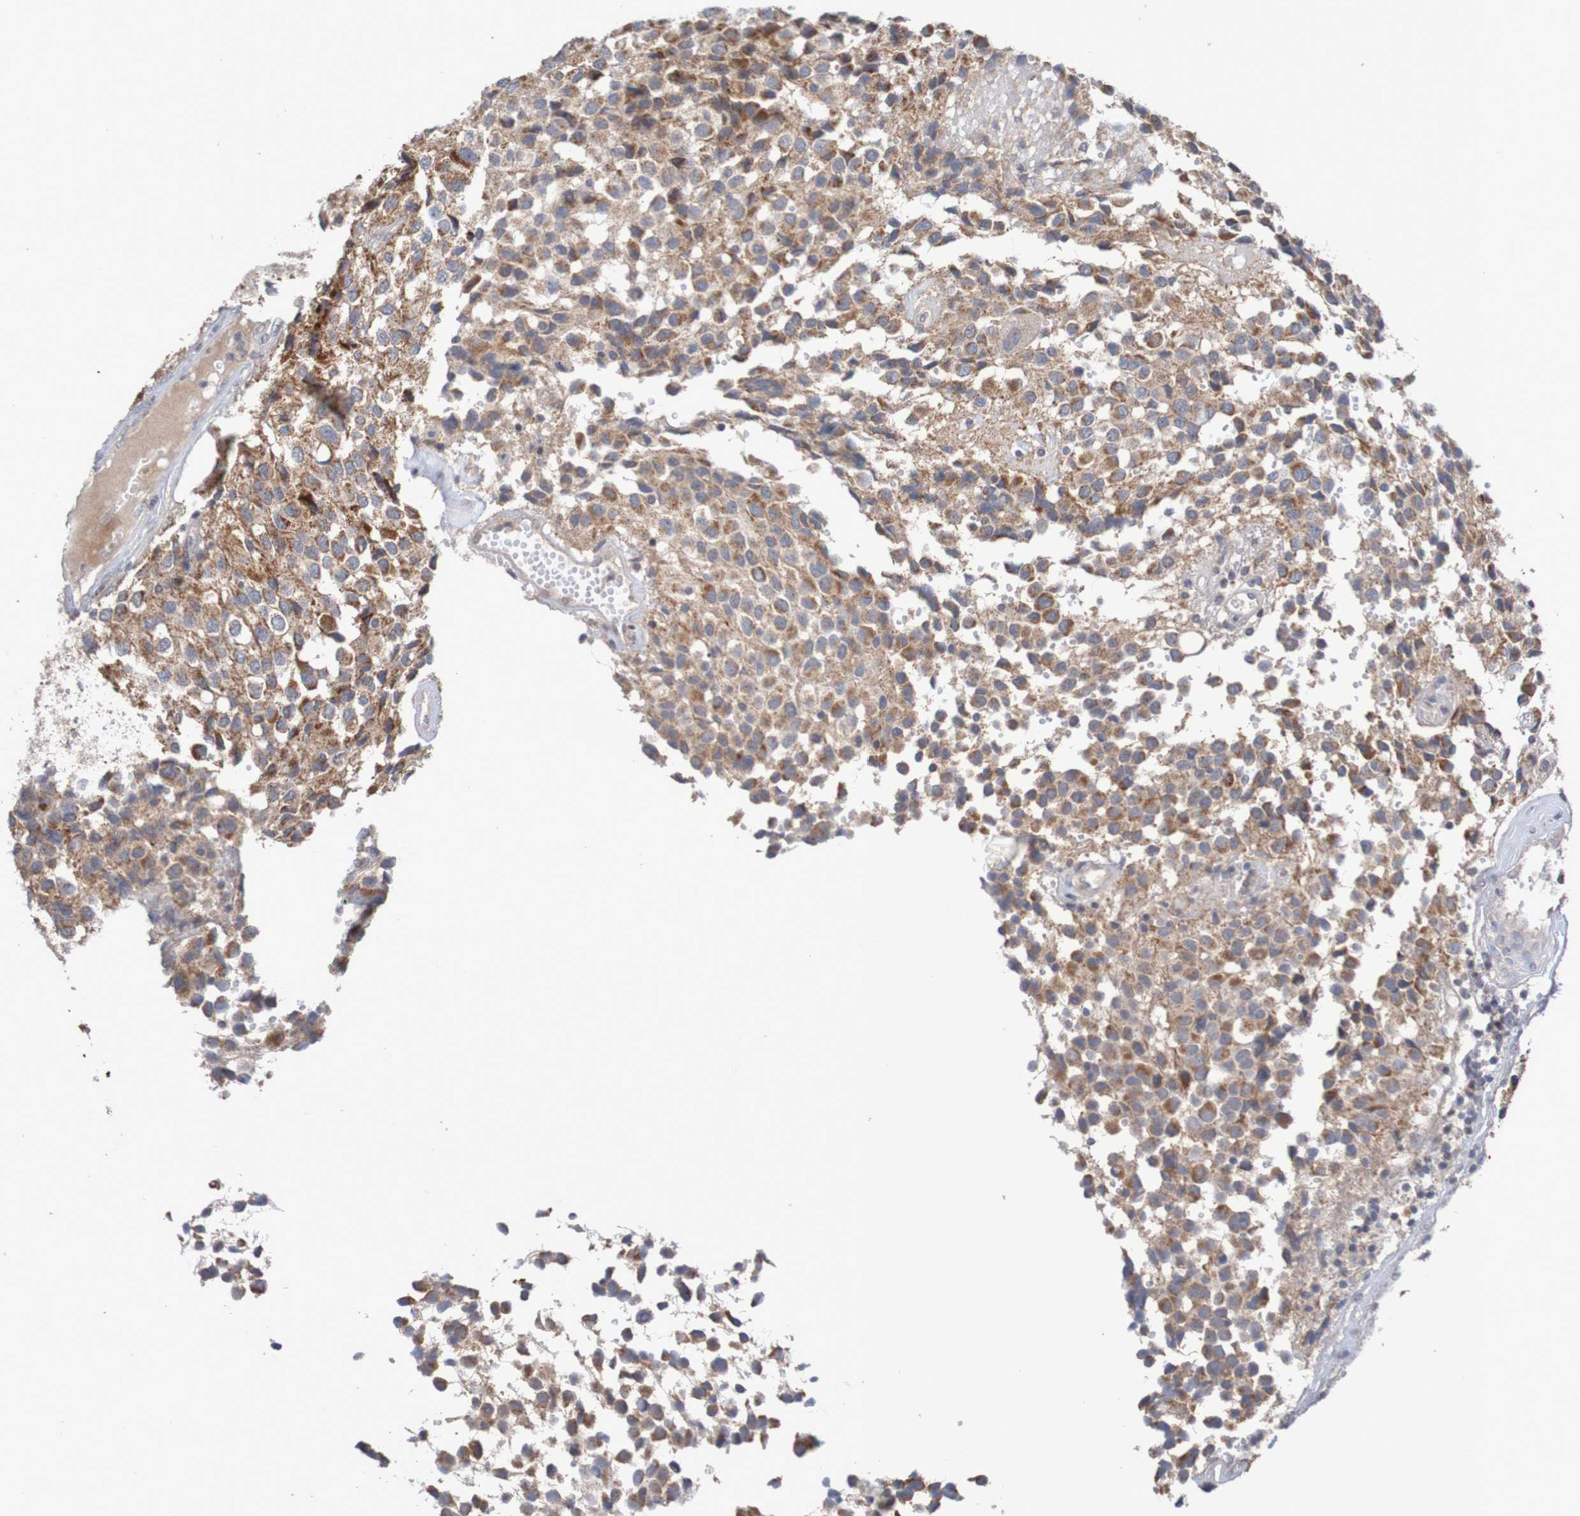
{"staining": {"intensity": "moderate", "quantity": ">75%", "location": "cytoplasmic/membranous"}, "tissue": "glioma", "cell_type": "Tumor cells", "image_type": "cancer", "snomed": [{"axis": "morphology", "description": "Glioma, malignant, High grade"}, {"axis": "topography", "description": "Brain"}], "caption": "Protein expression analysis of human glioma reveals moderate cytoplasmic/membranous expression in about >75% of tumor cells.", "gene": "C3orf18", "patient": {"sex": "male", "age": 32}}